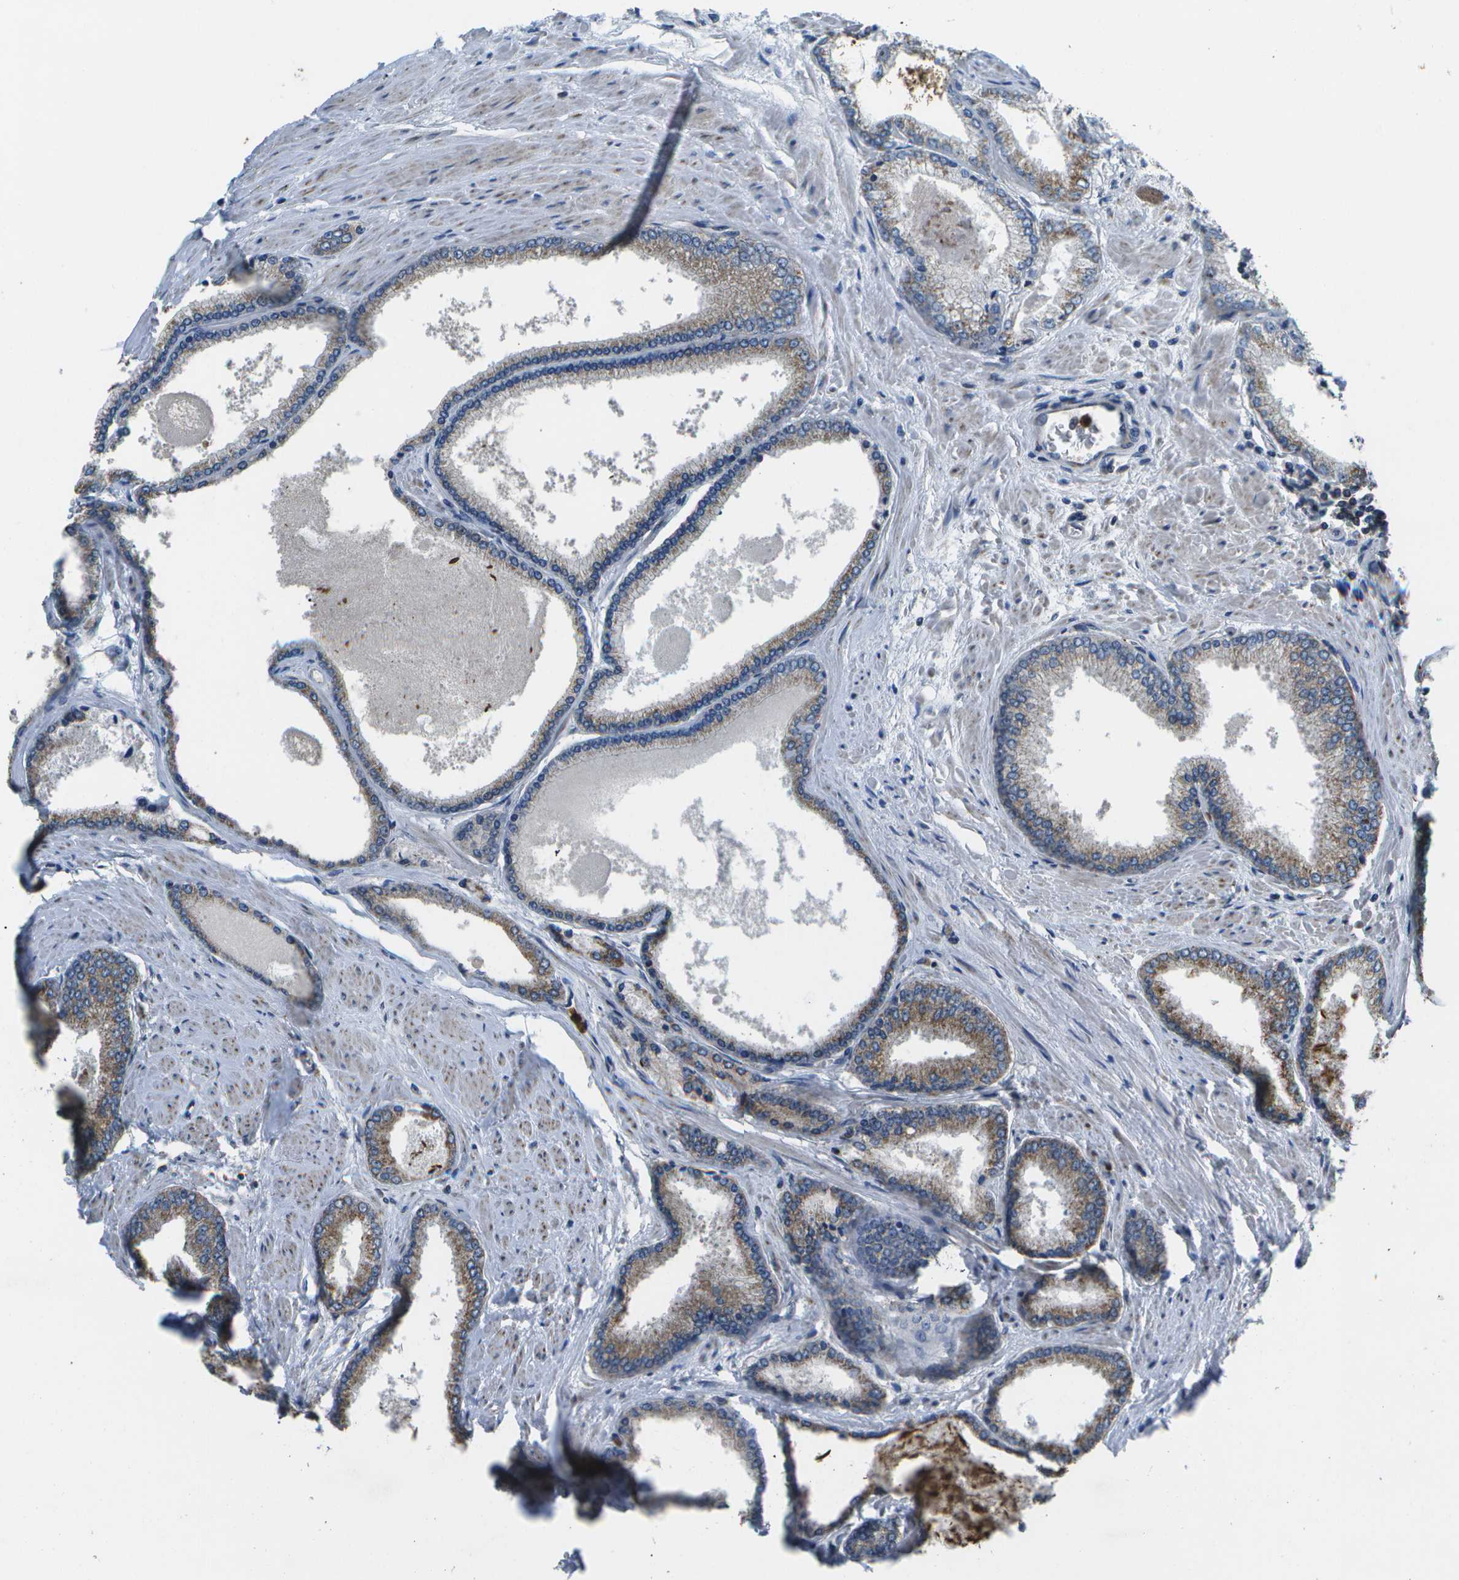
{"staining": {"intensity": "moderate", "quantity": ">75%", "location": "cytoplasmic/membranous"}, "tissue": "prostate cancer", "cell_type": "Tumor cells", "image_type": "cancer", "snomed": [{"axis": "morphology", "description": "Adenocarcinoma, High grade"}, {"axis": "topography", "description": "Prostate"}], "caption": "Tumor cells display medium levels of moderate cytoplasmic/membranous expression in about >75% of cells in human adenocarcinoma (high-grade) (prostate).", "gene": "GALNT15", "patient": {"sex": "male", "age": 61}}